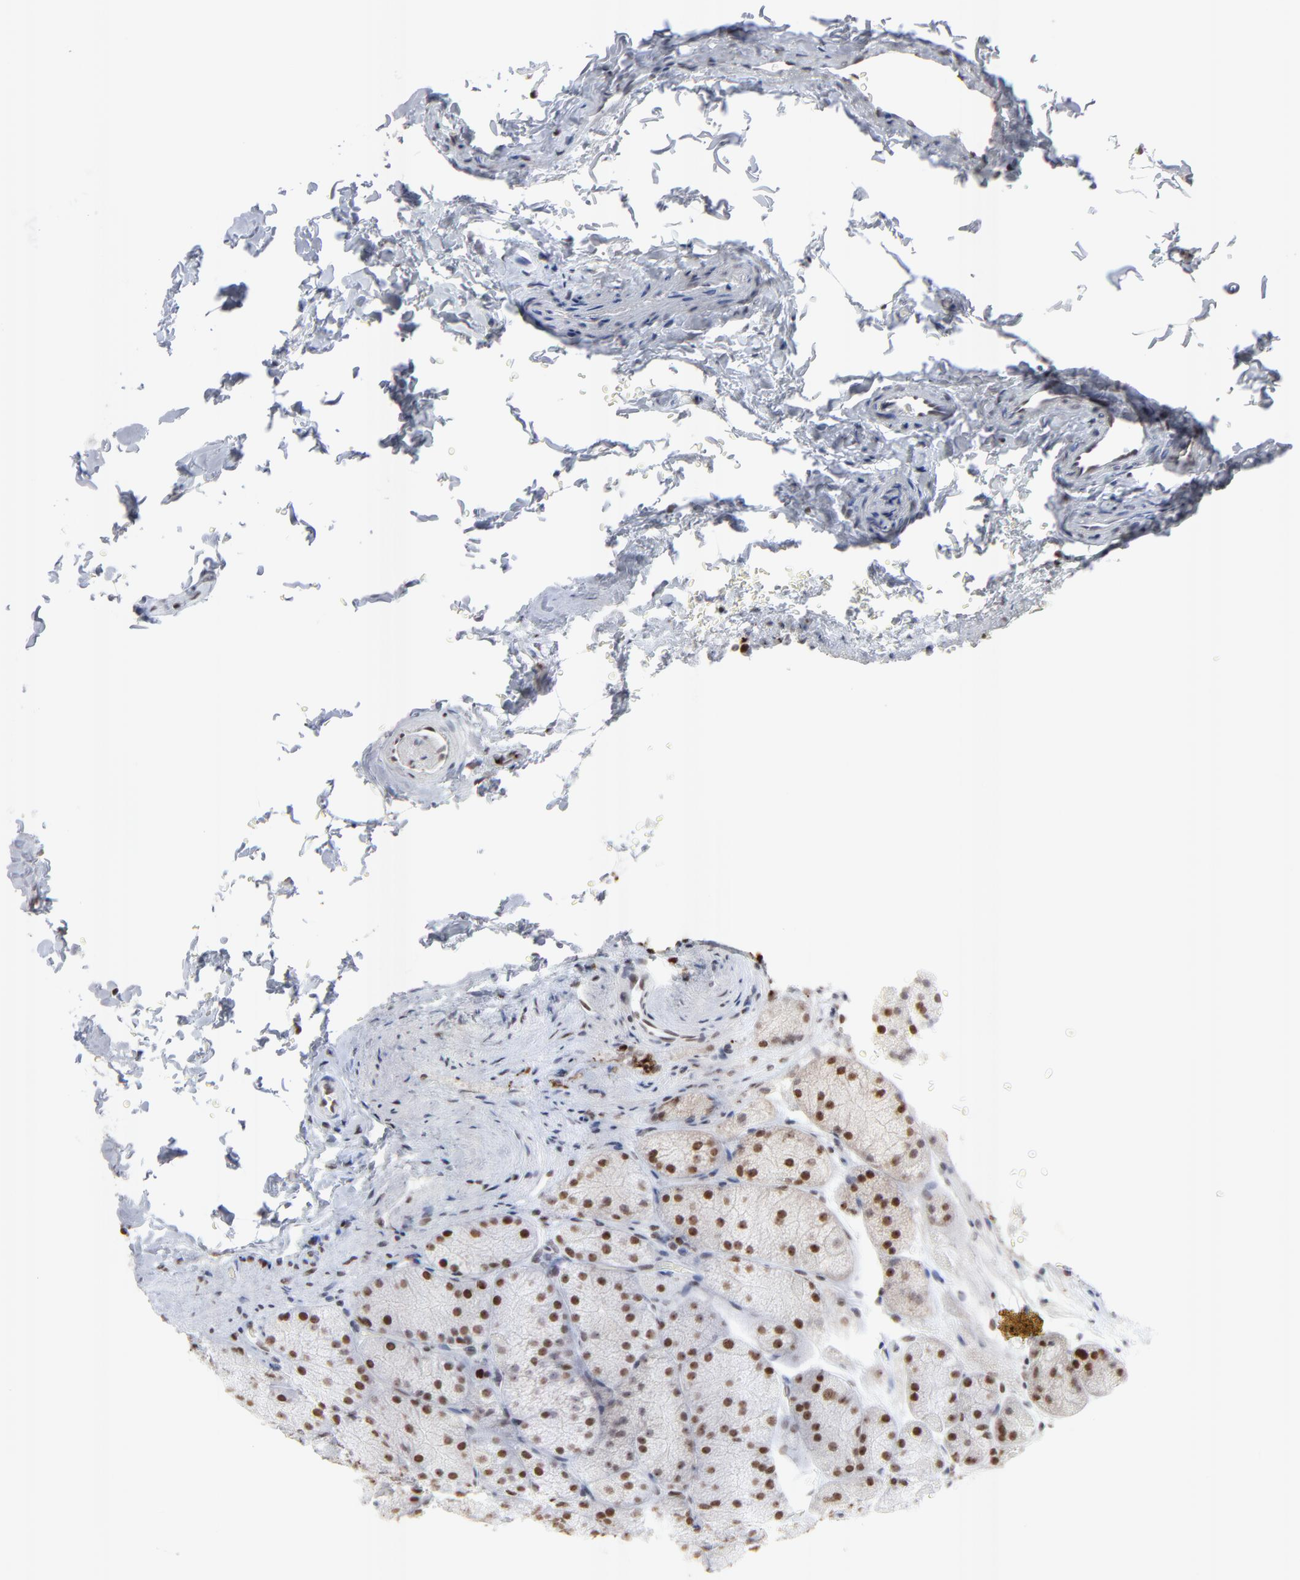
{"staining": {"intensity": "moderate", "quantity": ">75%", "location": "nuclear"}, "tissue": "stomach", "cell_type": "Glandular cells", "image_type": "normal", "snomed": [{"axis": "morphology", "description": "Normal tissue, NOS"}, {"axis": "topography", "description": "Stomach, upper"}], "caption": "An immunohistochemistry histopathology image of benign tissue is shown. Protein staining in brown highlights moderate nuclear positivity in stomach within glandular cells. (Stains: DAB (3,3'-diaminobenzidine) in brown, nuclei in blue, Microscopy: brightfield microscopy at high magnification).", "gene": "PARP1", "patient": {"sex": "female", "age": 56}}